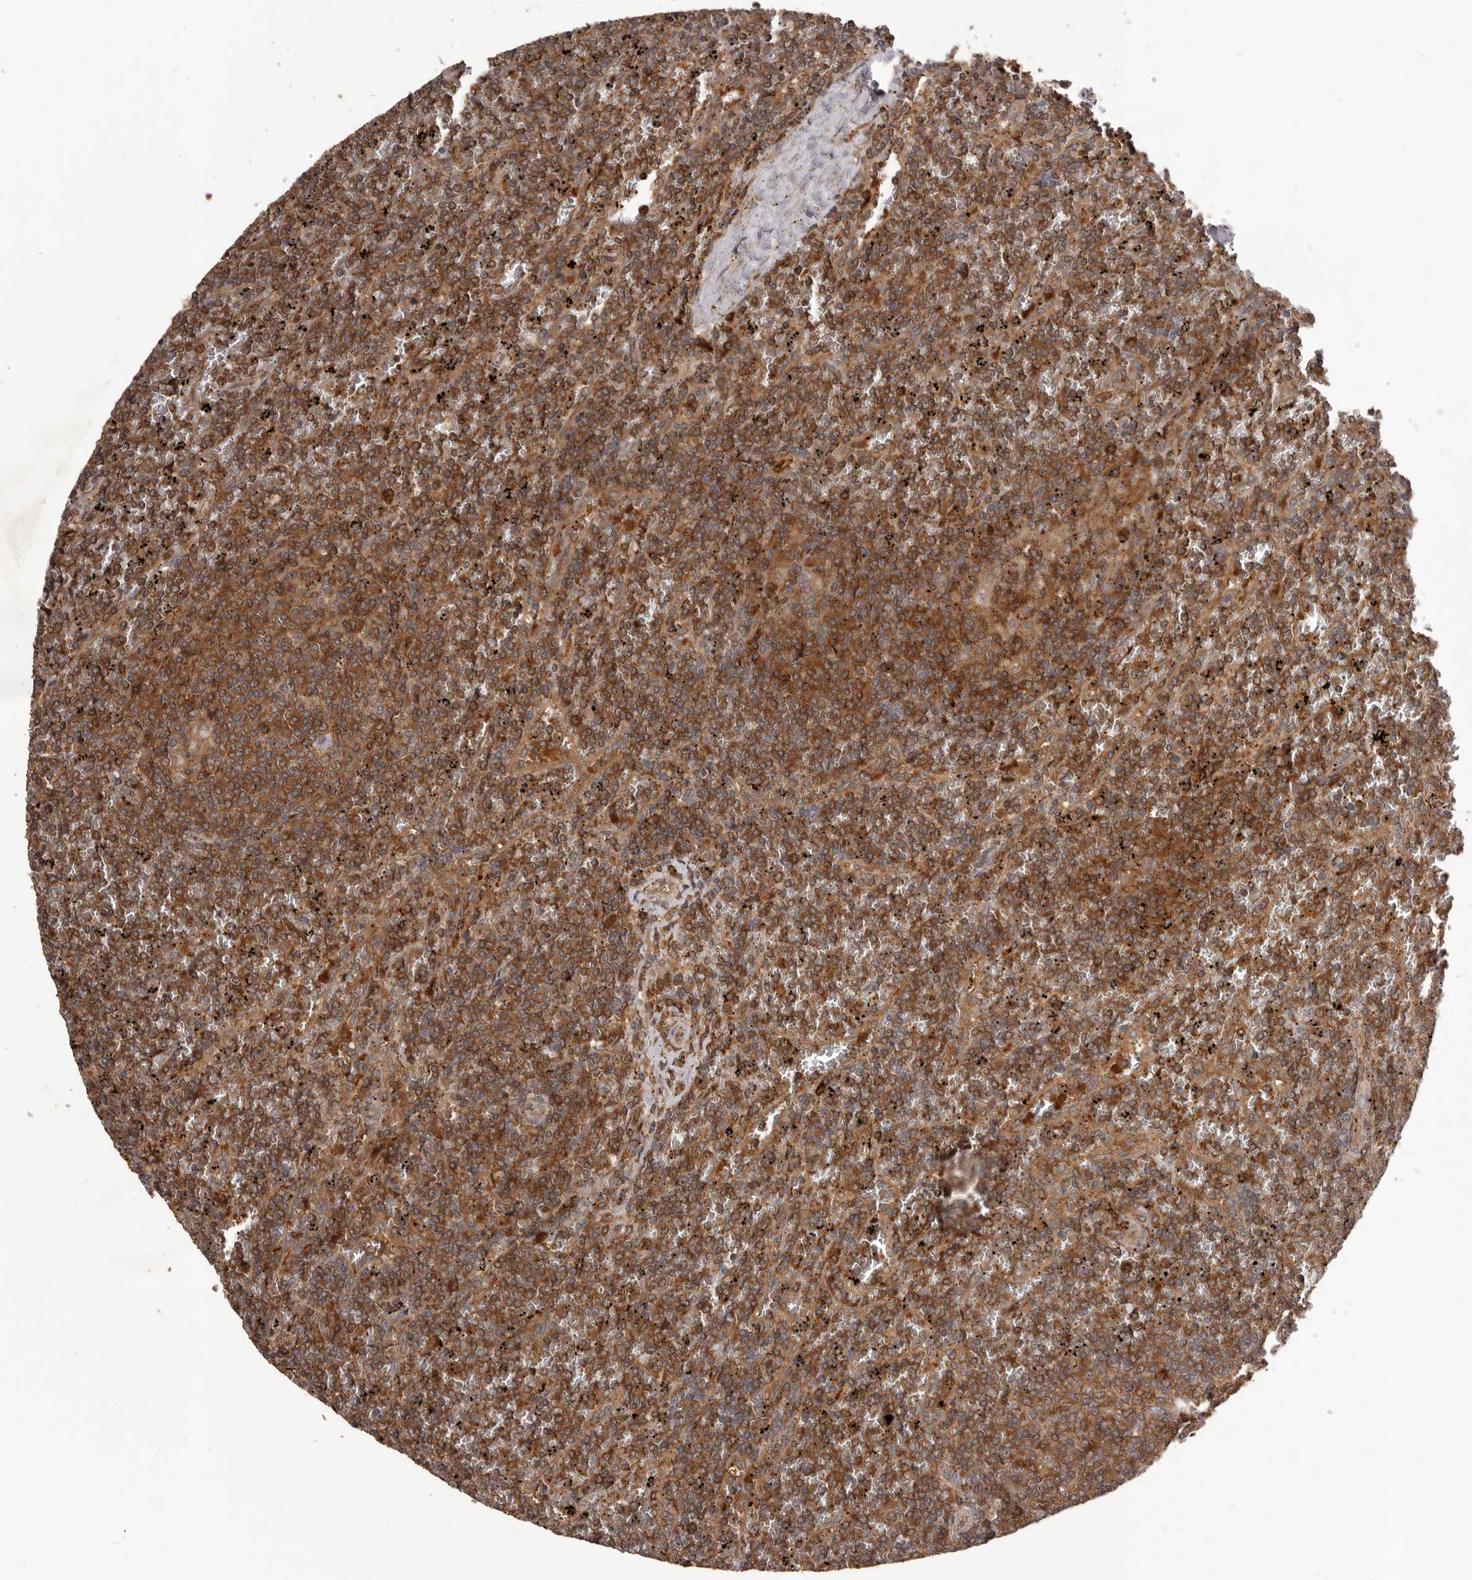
{"staining": {"intensity": "moderate", "quantity": ">75%", "location": "cytoplasmic/membranous"}, "tissue": "lymphoma", "cell_type": "Tumor cells", "image_type": "cancer", "snomed": [{"axis": "morphology", "description": "Malignant lymphoma, non-Hodgkin's type, Low grade"}, {"axis": "topography", "description": "Spleen"}], "caption": "Immunohistochemistry (IHC) histopathology image of neoplastic tissue: human low-grade malignant lymphoma, non-Hodgkin's type stained using immunohistochemistry (IHC) reveals medium levels of moderate protein expression localized specifically in the cytoplasmic/membranous of tumor cells, appearing as a cytoplasmic/membranous brown color.", "gene": "HBS1L", "patient": {"sex": "female", "age": 19}}